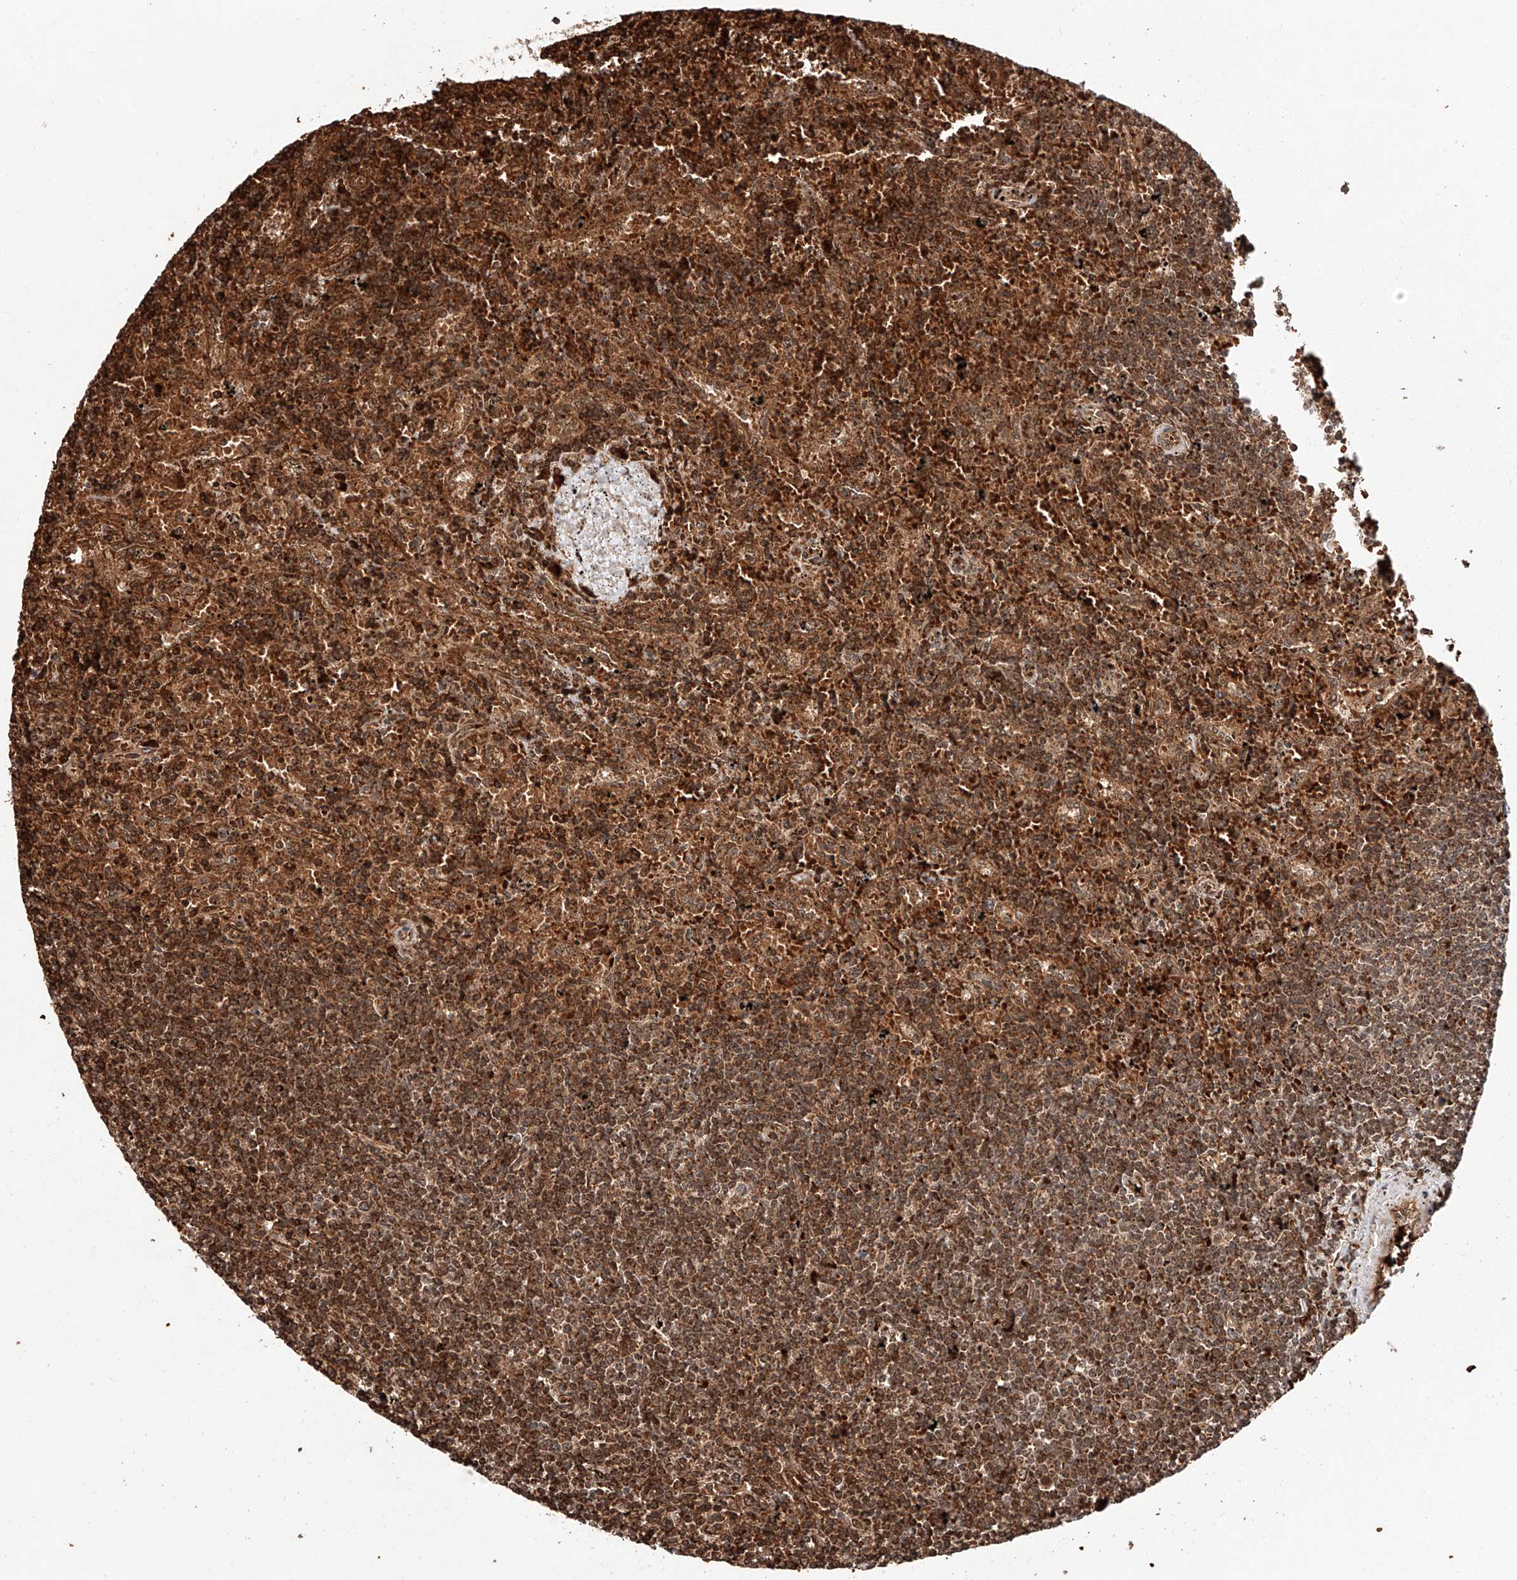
{"staining": {"intensity": "strong", "quantity": ">75%", "location": "cytoplasmic/membranous"}, "tissue": "lymphoma", "cell_type": "Tumor cells", "image_type": "cancer", "snomed": [{"axis": "morphology", "description": "Malignant lymphoma, non-Hodgkin's type, Low grade"}, {"axis": "topography", "description": "Spleen"}], "caption": "A micrograph of human lymphoma stained for a protein reveals strong cytoplasmic/membranous brown staining in tumor cells.", "gene": "THTPA", "patient": {"sex": "male", "age": 76}}